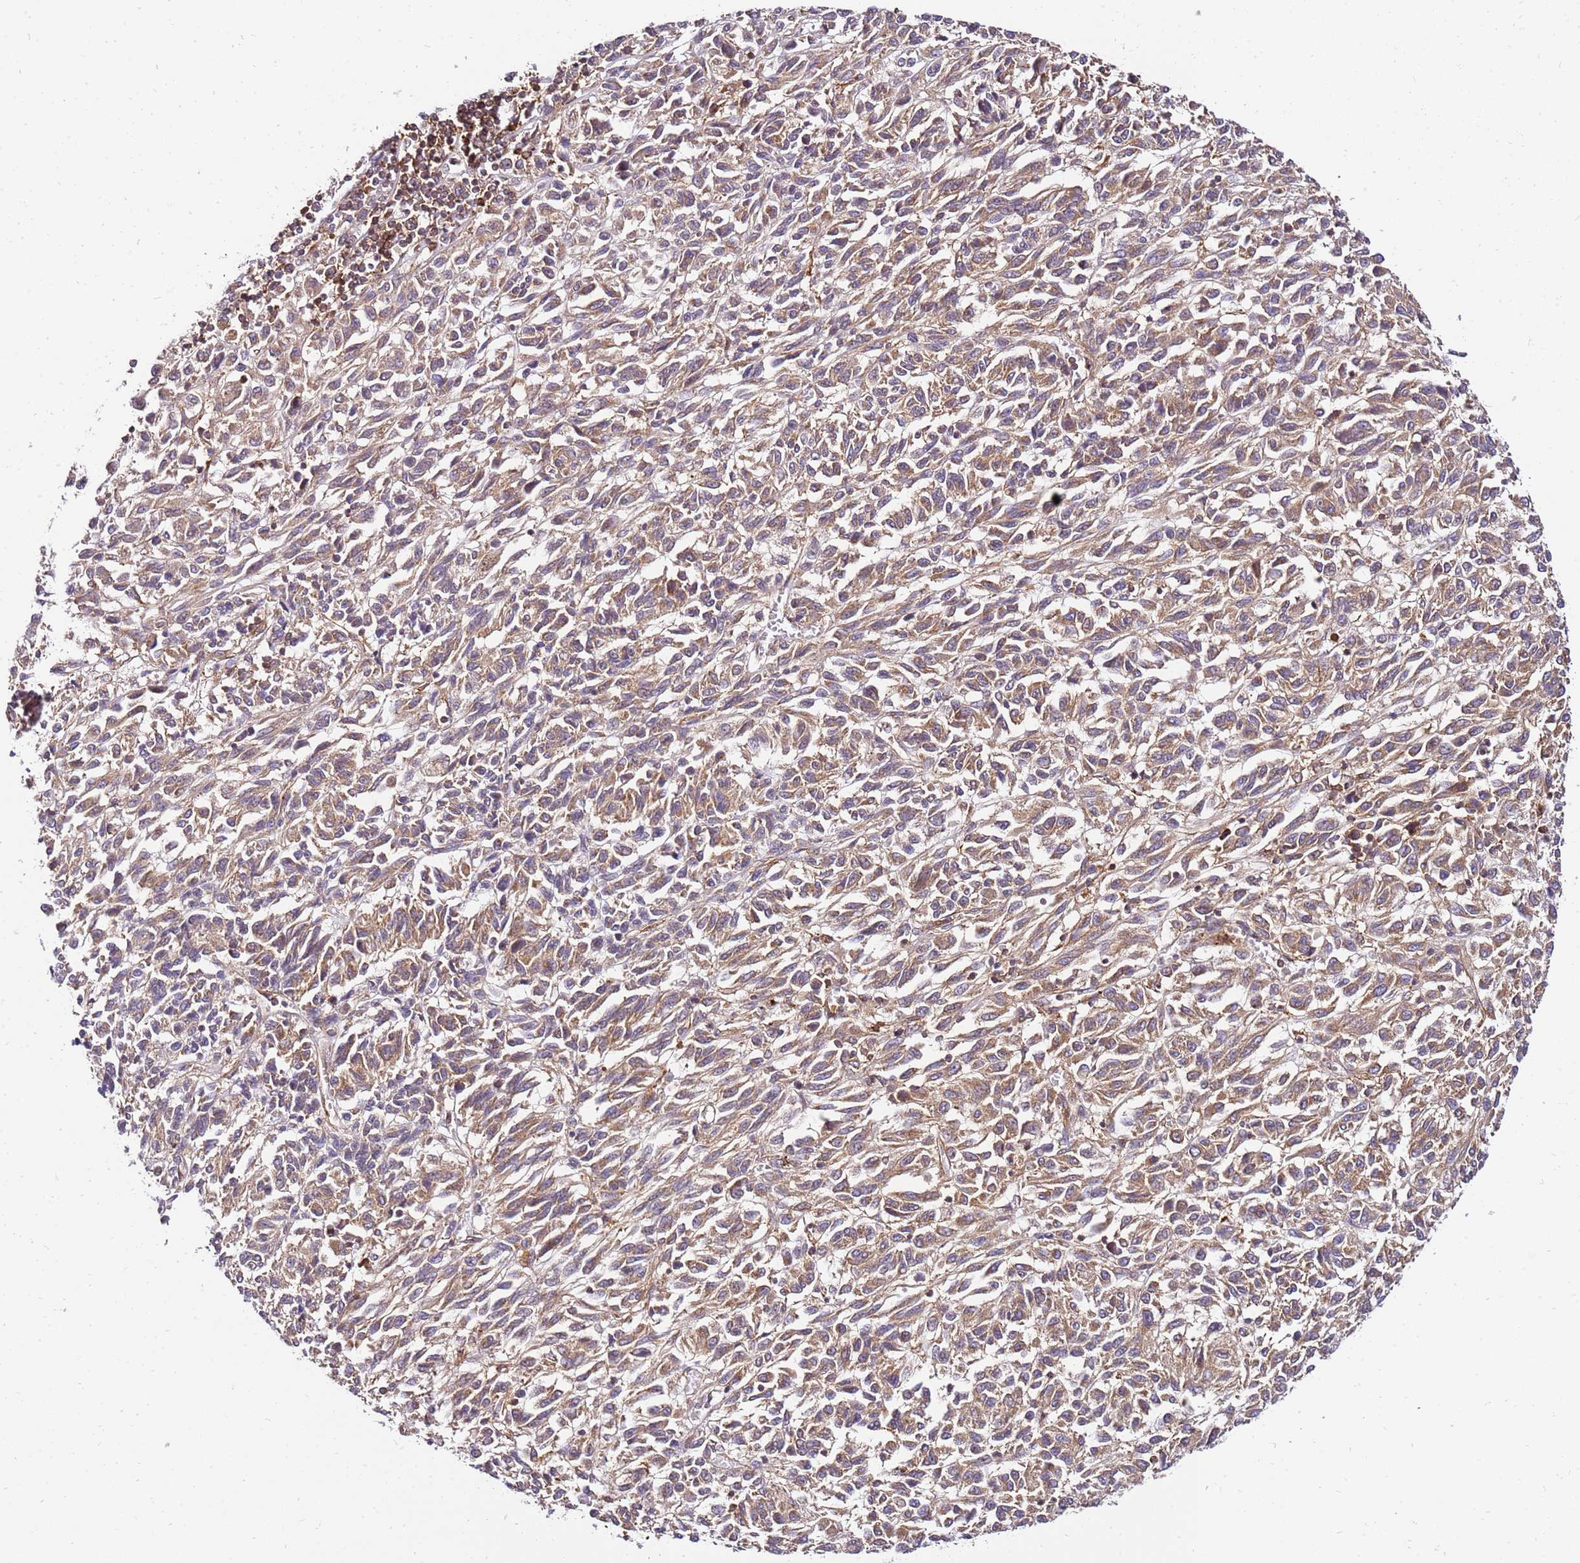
{"staining": {"intensity": "moderate", "quantity": ">75%", "location": "cytoplasmic/membranous"}, "tissue": "melanoma", "cell_type": "Tumor cells", "image_type": "cancer", "snomed": [{"axis": "morphology", "description": "Malignant melanoma, Metastatic site"}, {"axis": "topography", "description": "Lung"}], "caption": "Melanoma stained with a brown dye reveals moderate cytoplasmic/membranous positive expression in approximately >75% of tumor cells.", "gene": "PIH1D1", "patient": {"sex": "male", "age": 64}}